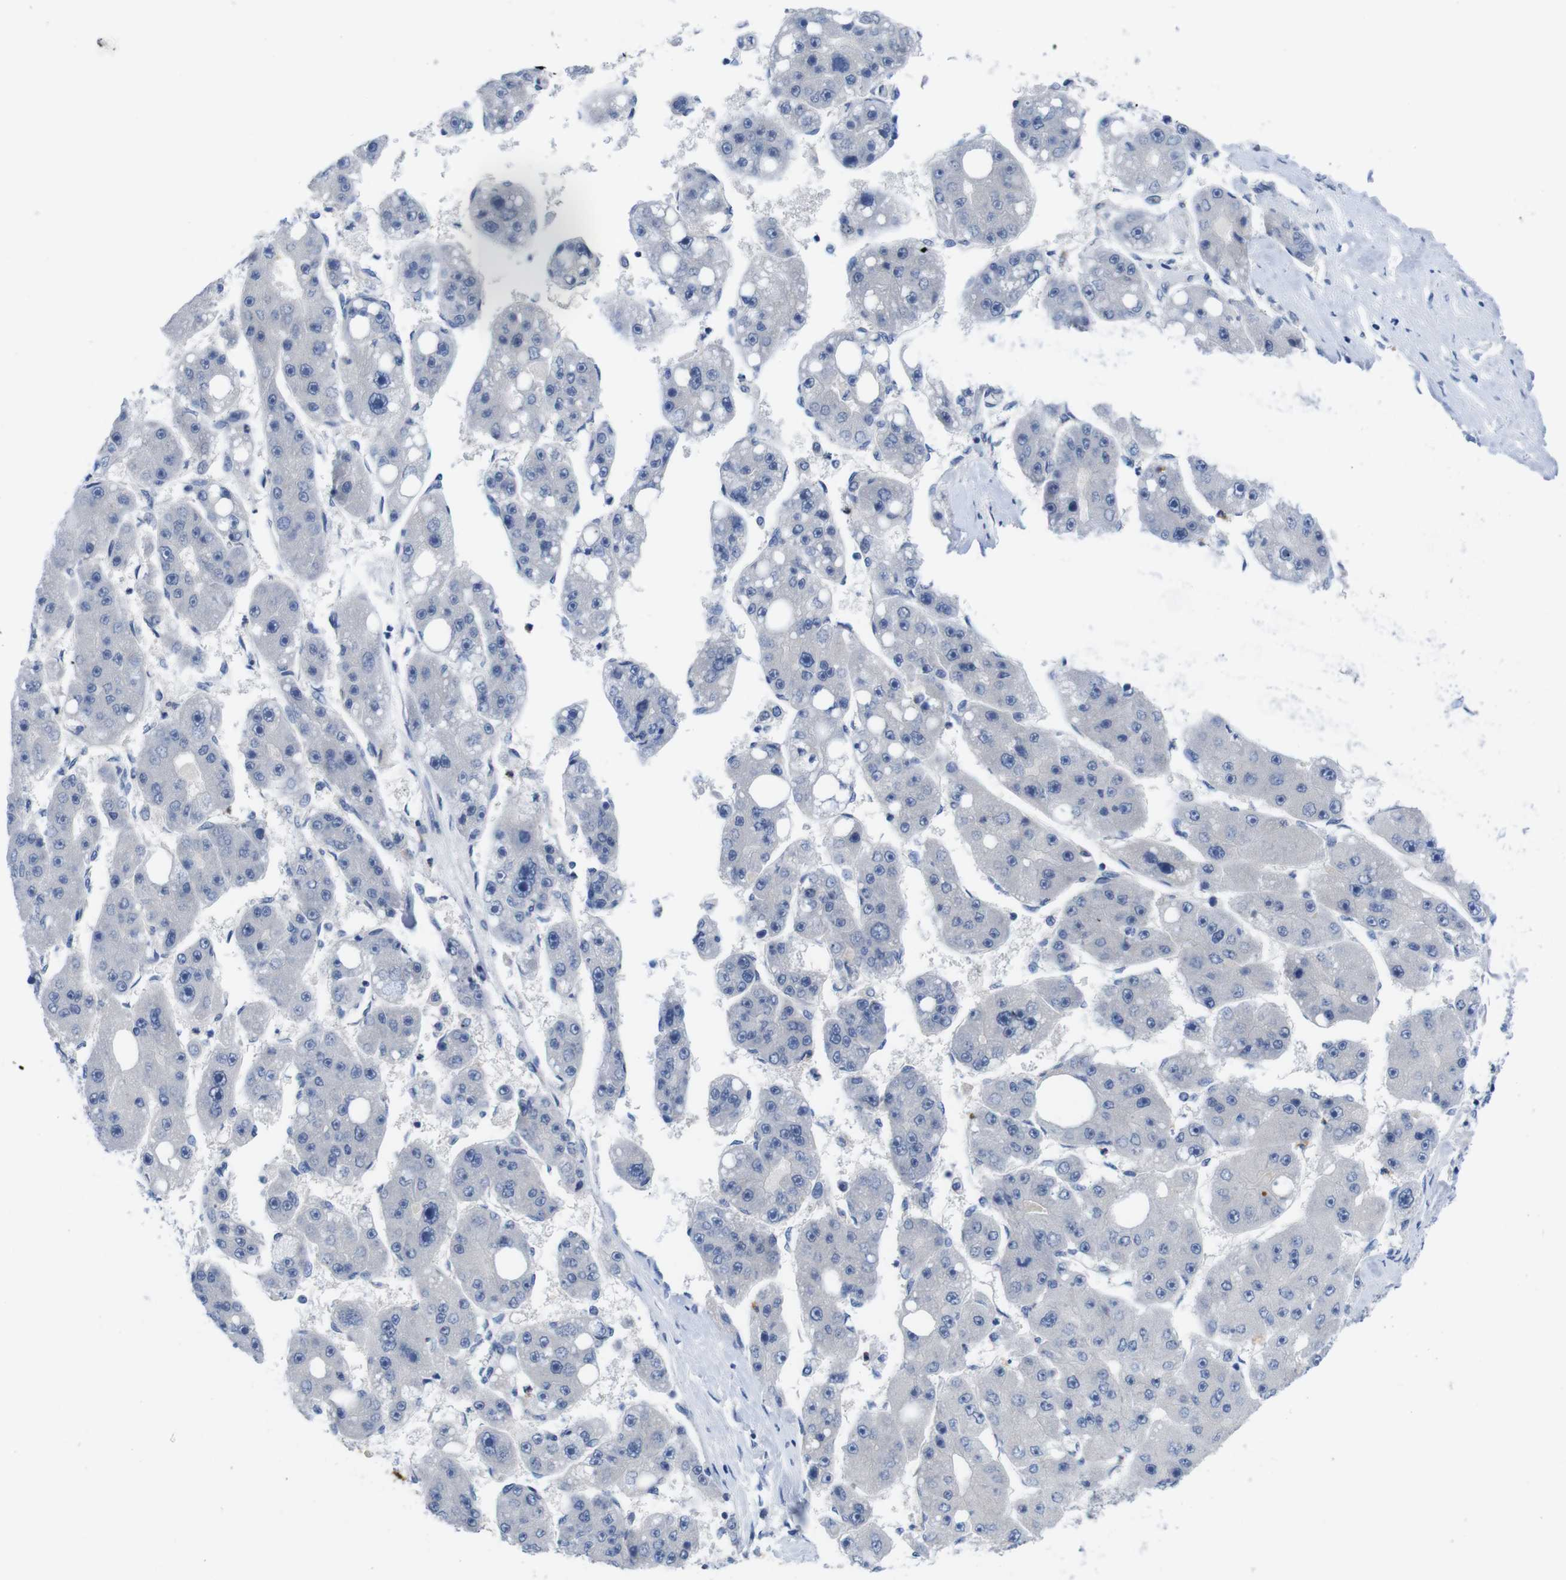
{"staining": {"intensity": "negative", "quantity": "none", "location": "none"}, "tissue": "liver cancer", "cell_type": "Tumor cells", "image_type": "cancer", "snomed": [{"axis": "morphology", "description": "Carcinoma, Hepatocellular, NOS"}, {"axis": "topography", "description": "Liver"}], "caption": "The immunohistochemistry (IHC) photomicrograph has no significant expression in tumor cells of liver cancer (hepatocellular carcinoma) tissue. Nuclei are stained in blue.", "gene": "C1RL", "patient": {"sex": "female", "age": 61}}